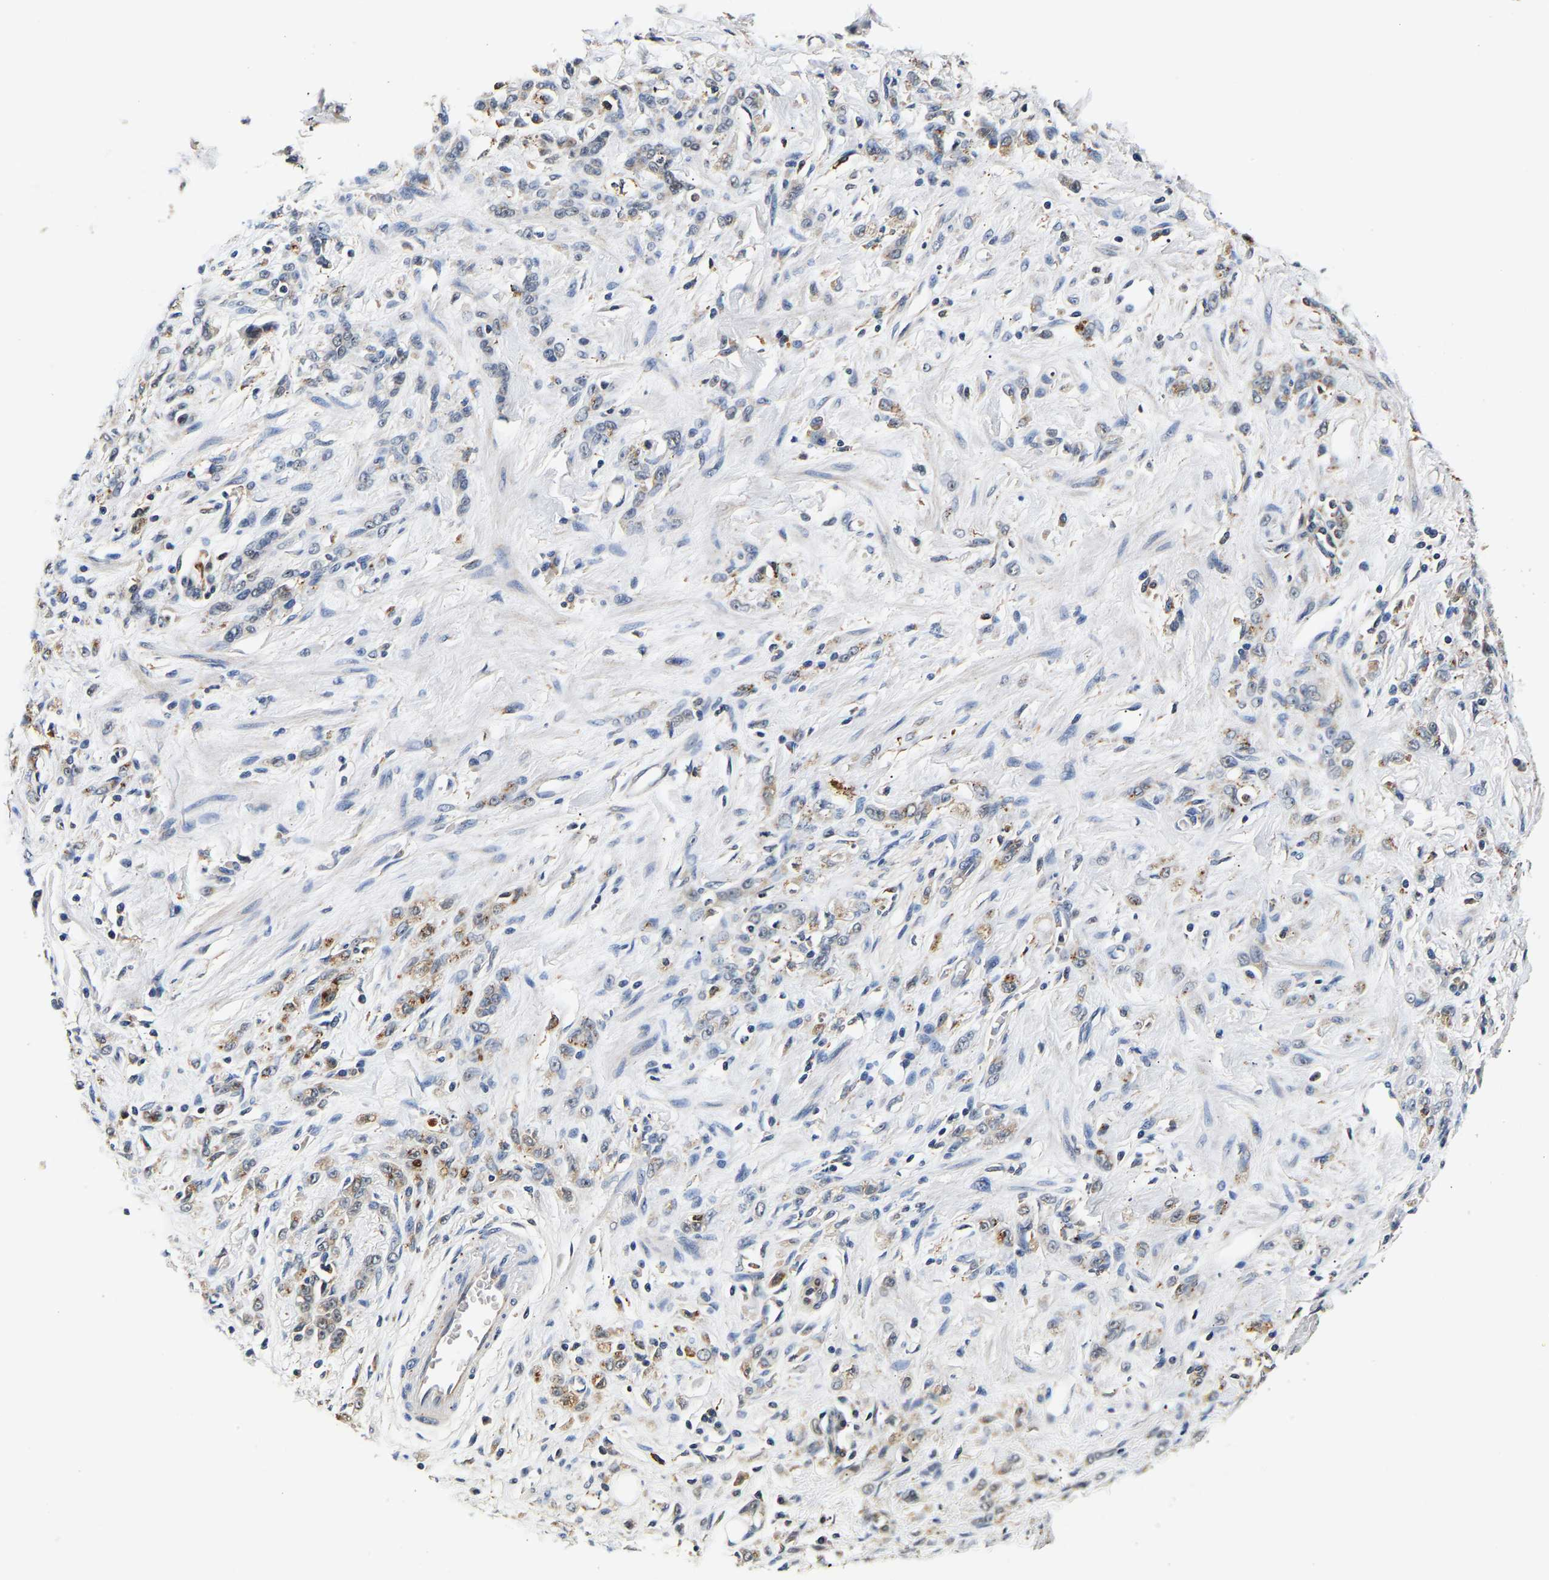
{"staining": {"intensity": "moderate", "quantity": "<25%", "location": "cytoplasmic/membranous"}, "tissue": "stomach cancer", "cell_type": "Tumor cells", "image_type": "cancer", "snomed": [{"axis": "morphology", "description": "Normal tissue, NOS"}, {"axis": "morphology", "description": "Adenocarcinoma, NOS"}, {"axis": "topography", "description": "Stomach"}], "caption": "Protein staining of stomach adenocarcinoma tissue demonstrates moderate cytoplasmic/membranous expression in about <25% of tumor cells. The protein is stained brown, and the nuclei are stained in blue (DAB (3,3'-diaminobenzidine) IHC with brightfield microscopy, high magnification).", "gene": "SMU1", "patient": {"sex": "male", "age": 82}}